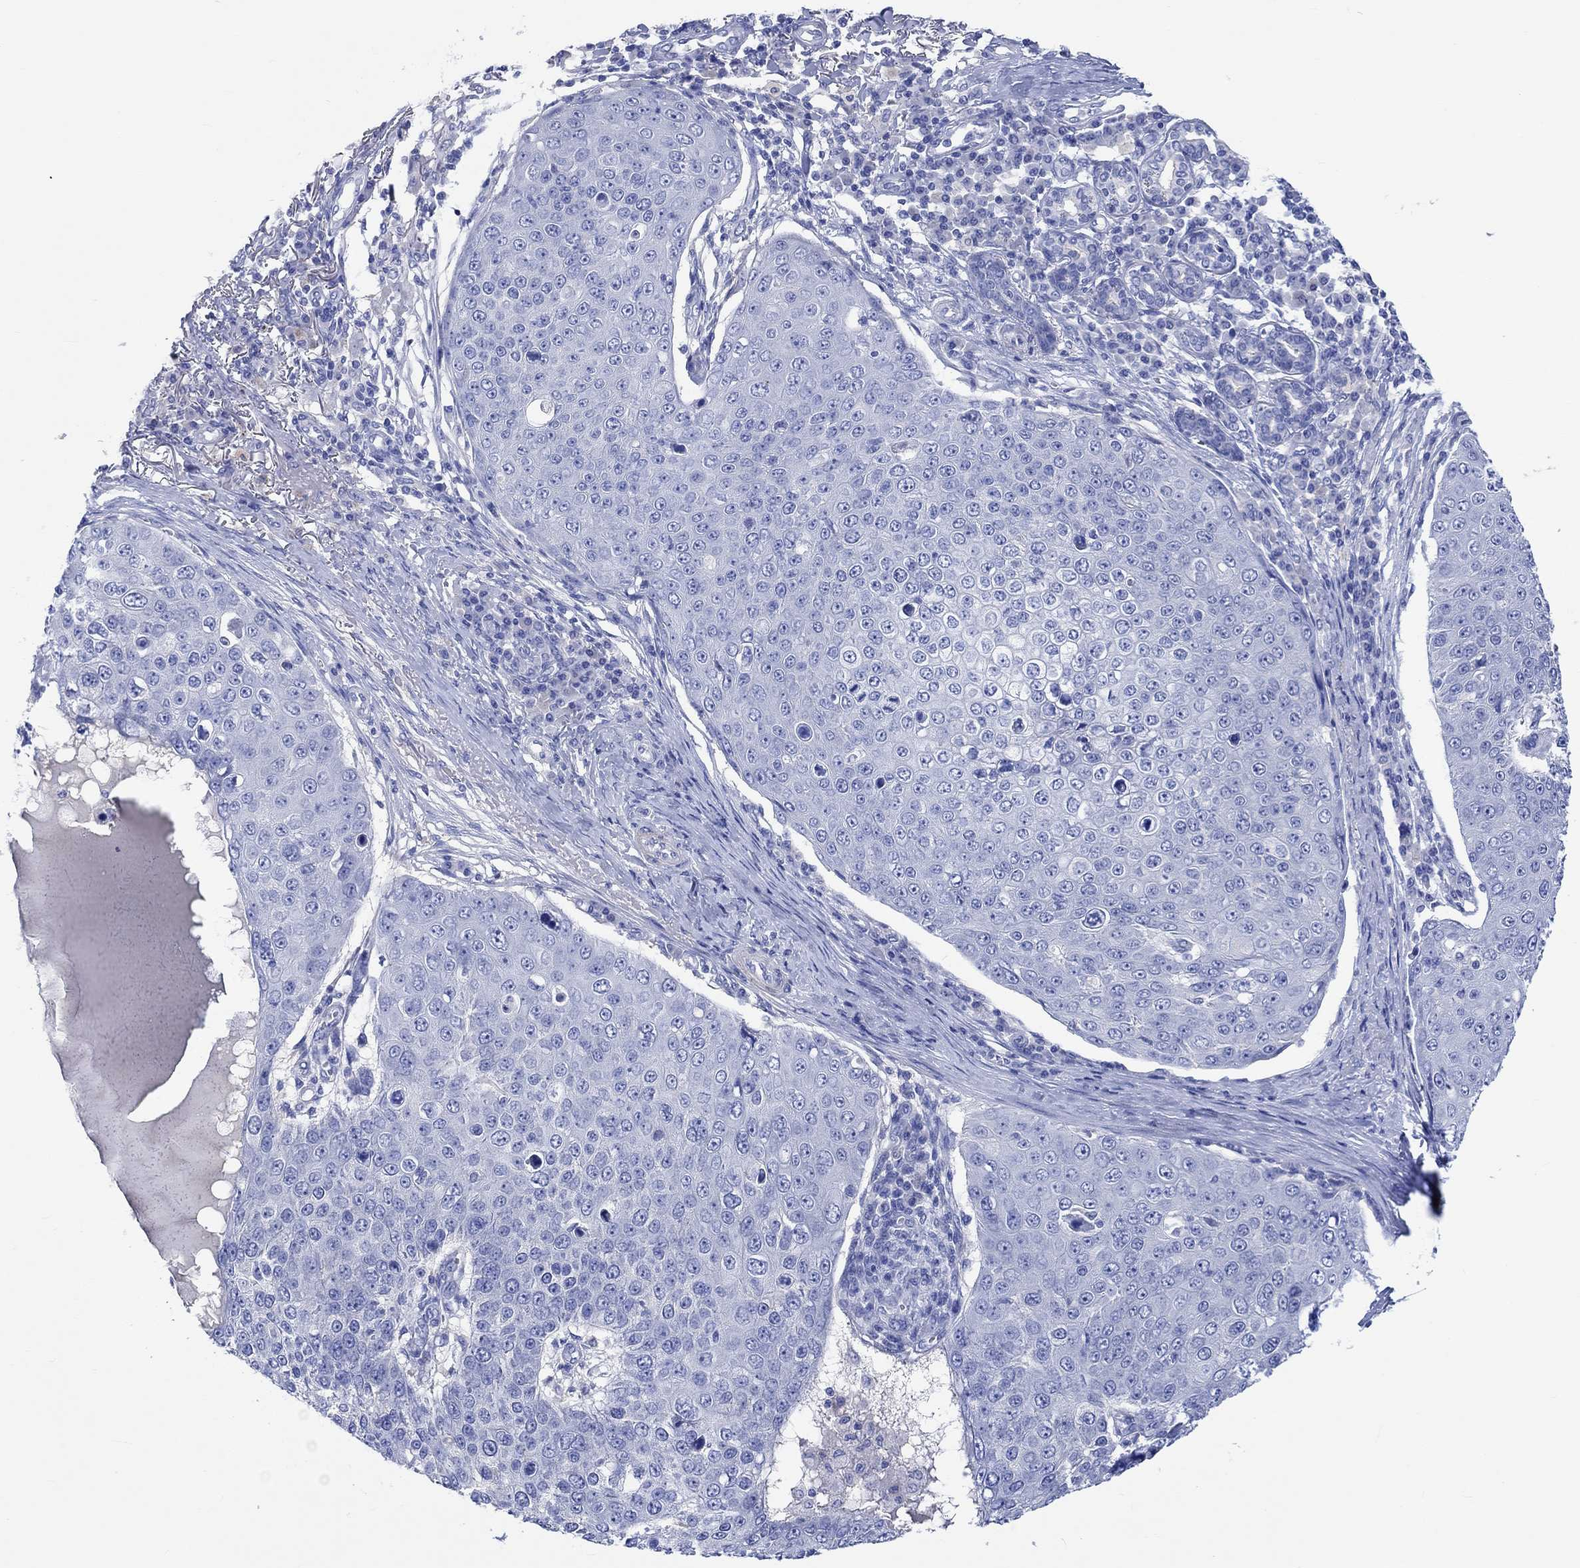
{"staining": {"intensity": "negative", "quantity": "none", "location": "none"}, "tissue": "skin cancer", "cell_type": "Tumor cells", "image_type": "cancer", "snomed": [{"axis": "morphology", "description": "Squamous cell carcinoma, NOS"}, {"axis": "topography", "description": "Skin"}], "caption": "Human skin squamous cell carcinoma stained for a protein using immunohistochemistry (IHC) displays no expression in tumor cells.", "gene": "SHISA4", "patient": {"sex": "male", "age": 71}}